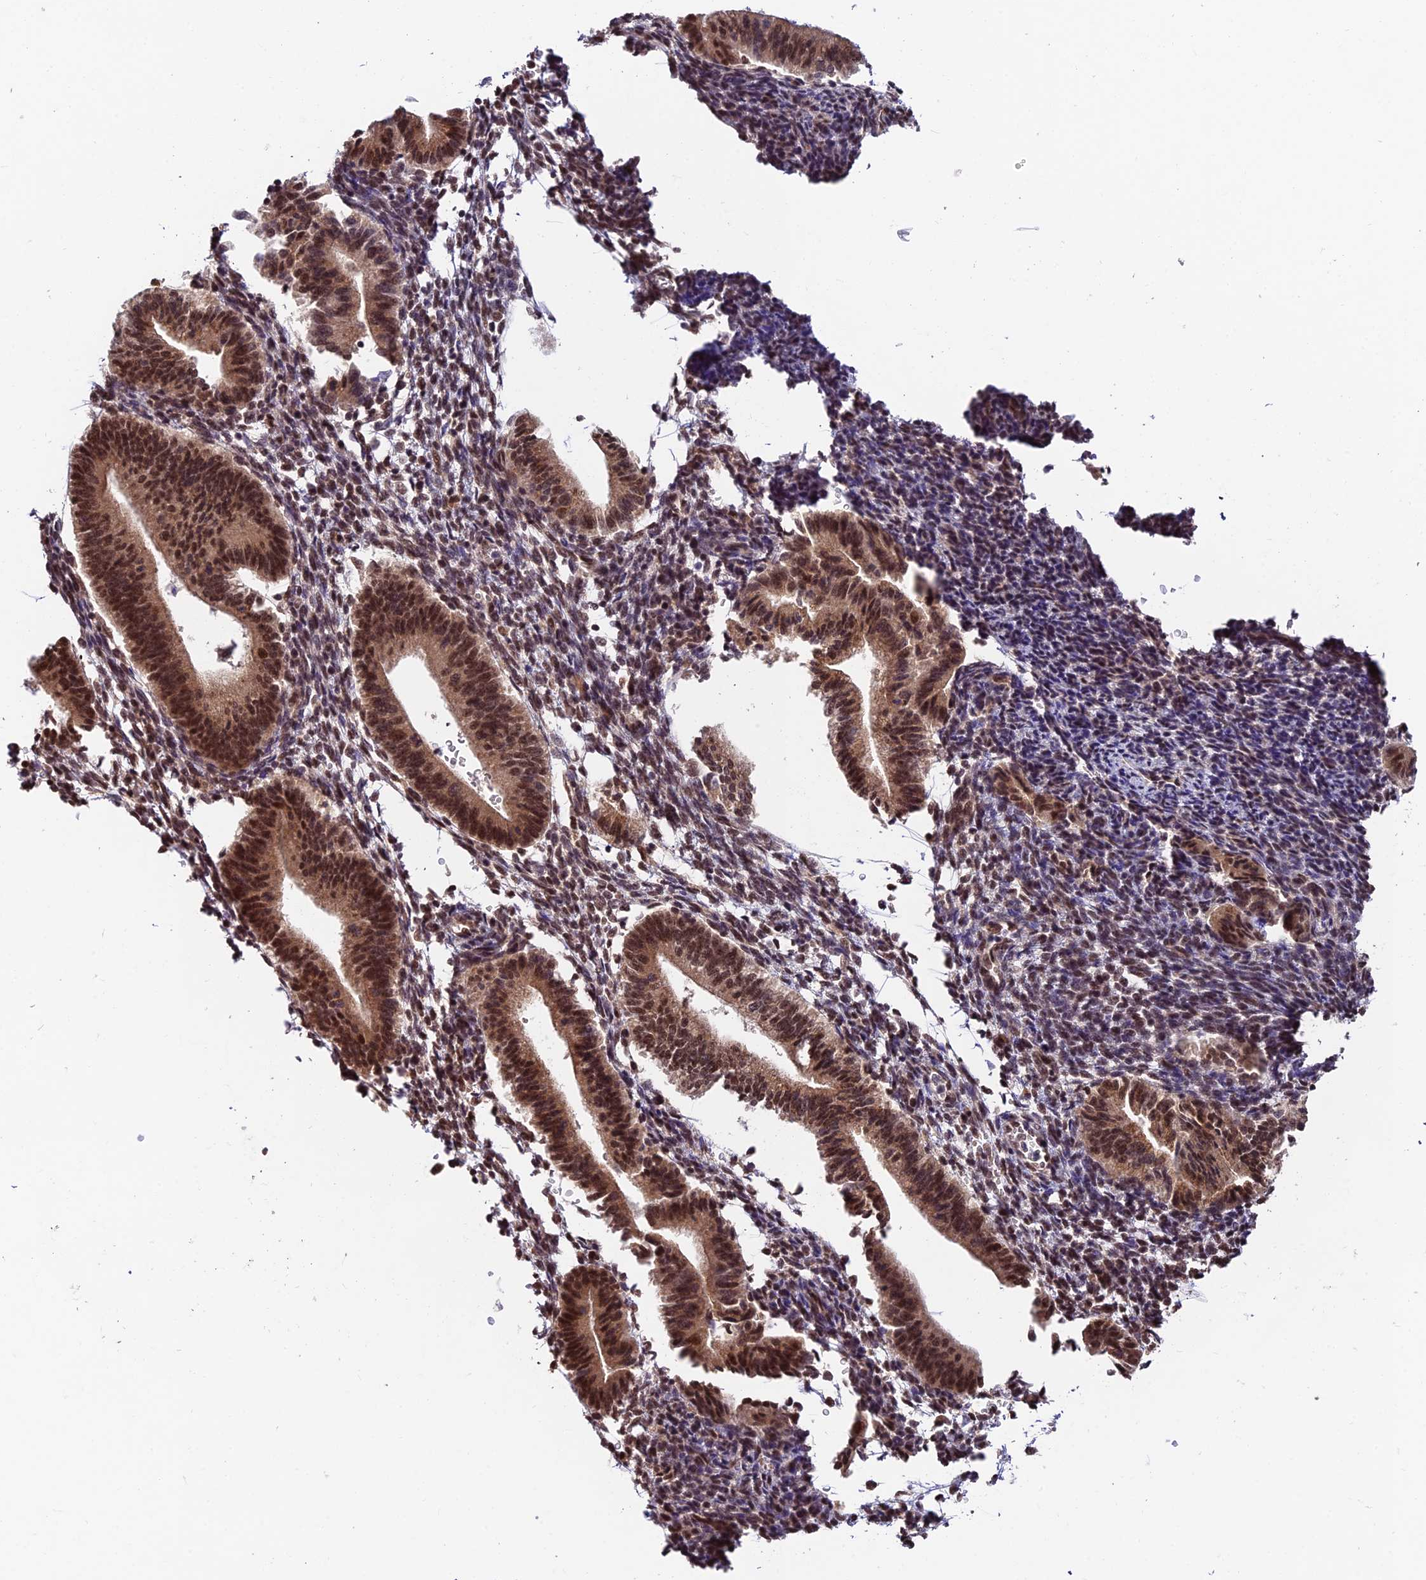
{"staining": {"intensity": "moderate", "quantity": "25%-75%", "location": "nuclear"}, "tissue": "endometrium", "cell_type": "Cells in endometrial stroma", "image_type": "normal", "snomed": [{"axis": "morphology", "description": "Normal tissue, NOS"}, {"axis": "topography", "description": "Endometrium"}], "caption": "Immunohistochemical staining of benign human endometrium demonstrates moderate nuclear protein expression in about 25%-75% of cells in endometrial stroma. The staining is performed using DAB (3,3'-diaminobenzidine) brown chromogen to label protein expression. The nuclei are counter-stained blue using hematoxylin.", "gene": "RBM42", "patient": {"sex": "female", "age": 25}}